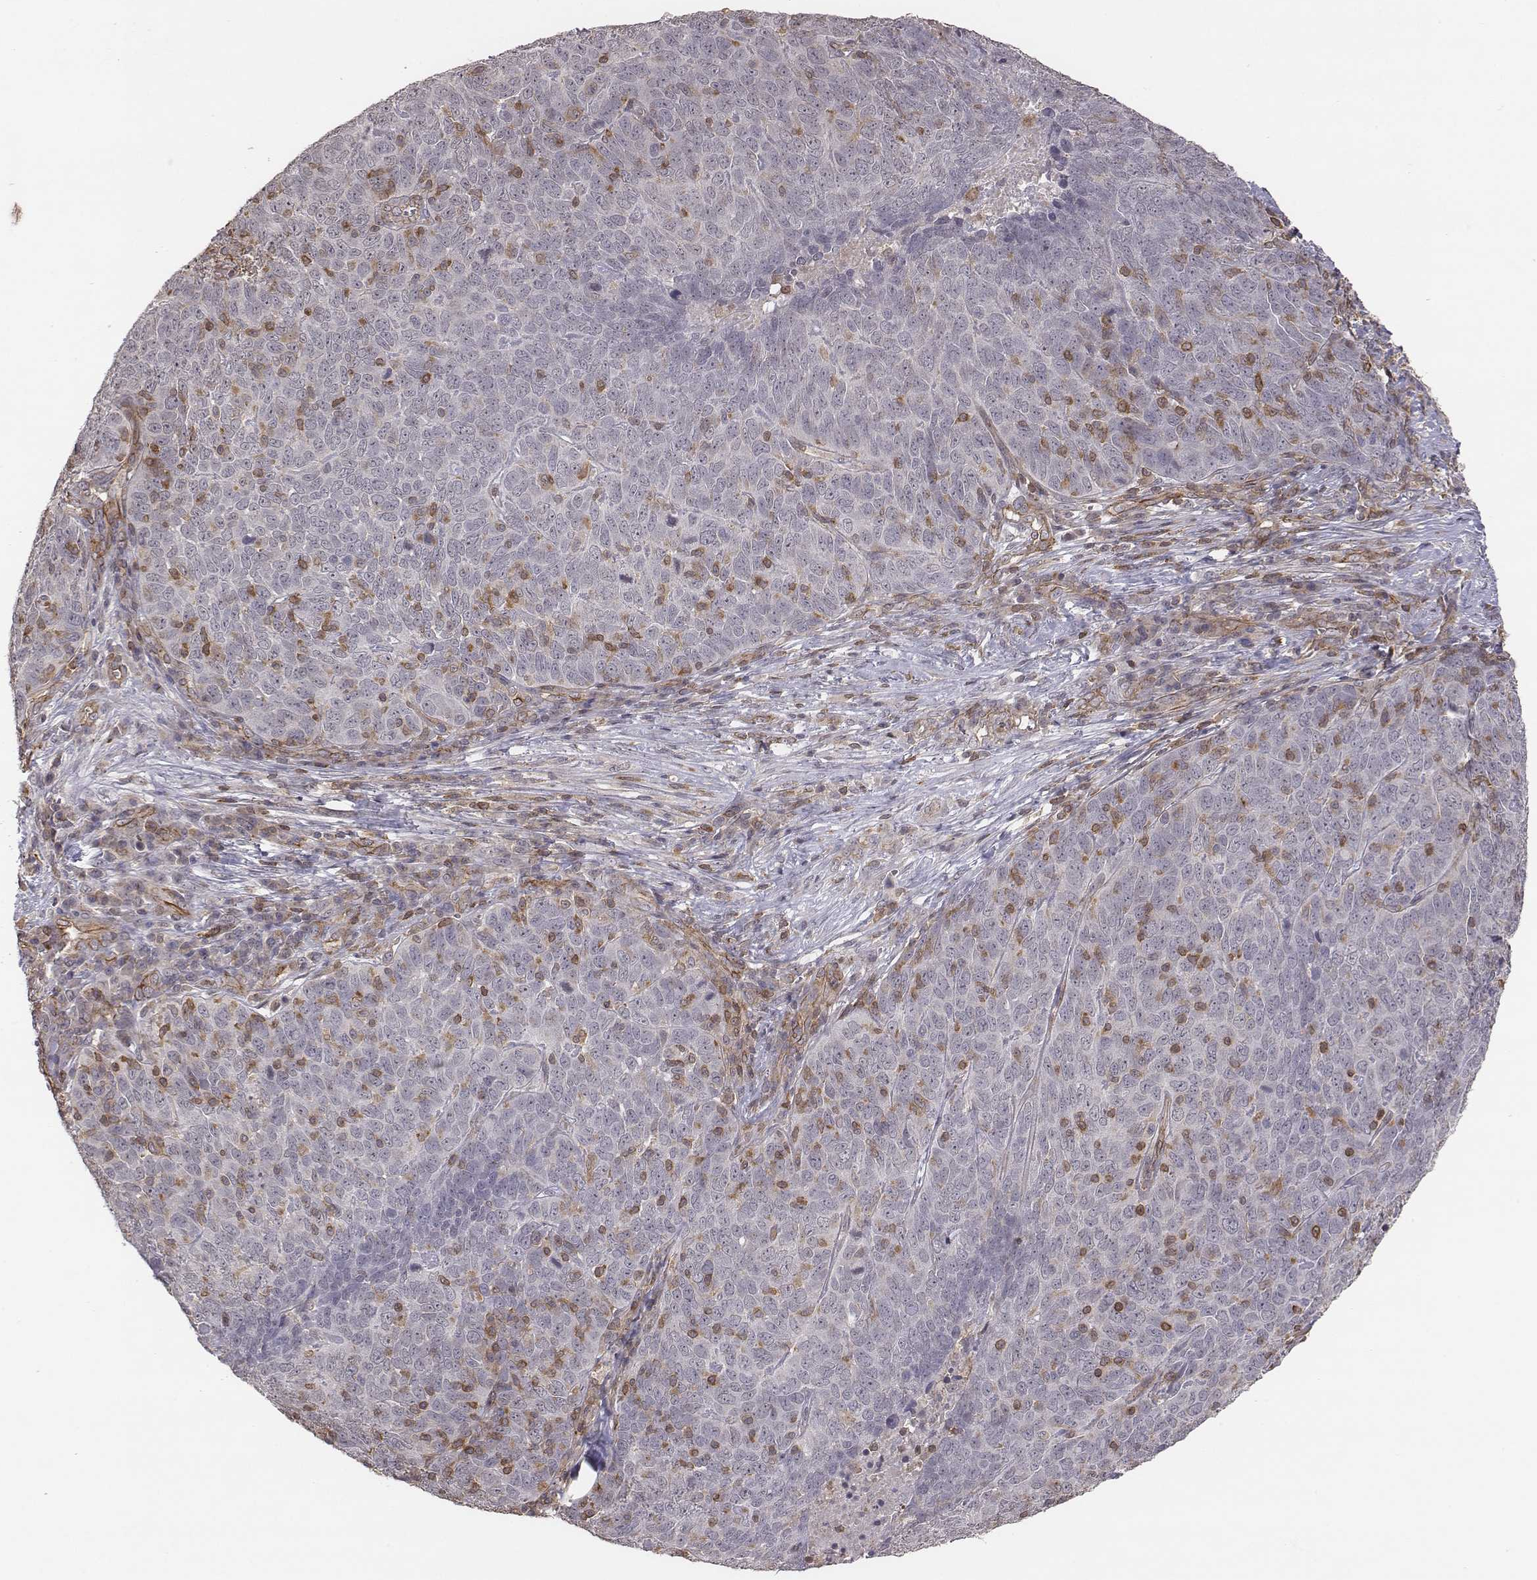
{"staining": {"intensity": "weak", "quantity": "<25%", "location": "cytoplasmic/membranous"}, "tissue": "skin cancer", "cell_type": "Tumor cells", "image_type": "cancer", "snomed": [{"axis": "morphology", "description": "Squamous cell carcinoma, NOS"}, {"axis": "topography", "description": "Skin"}, {"axis": "topography", "description": "Anal"}], "caption": "Tumor cells are negative for protein expression in human skin cancer.", "gene": "PTPRG", "patient": {"sex": "female", "age": 51}}